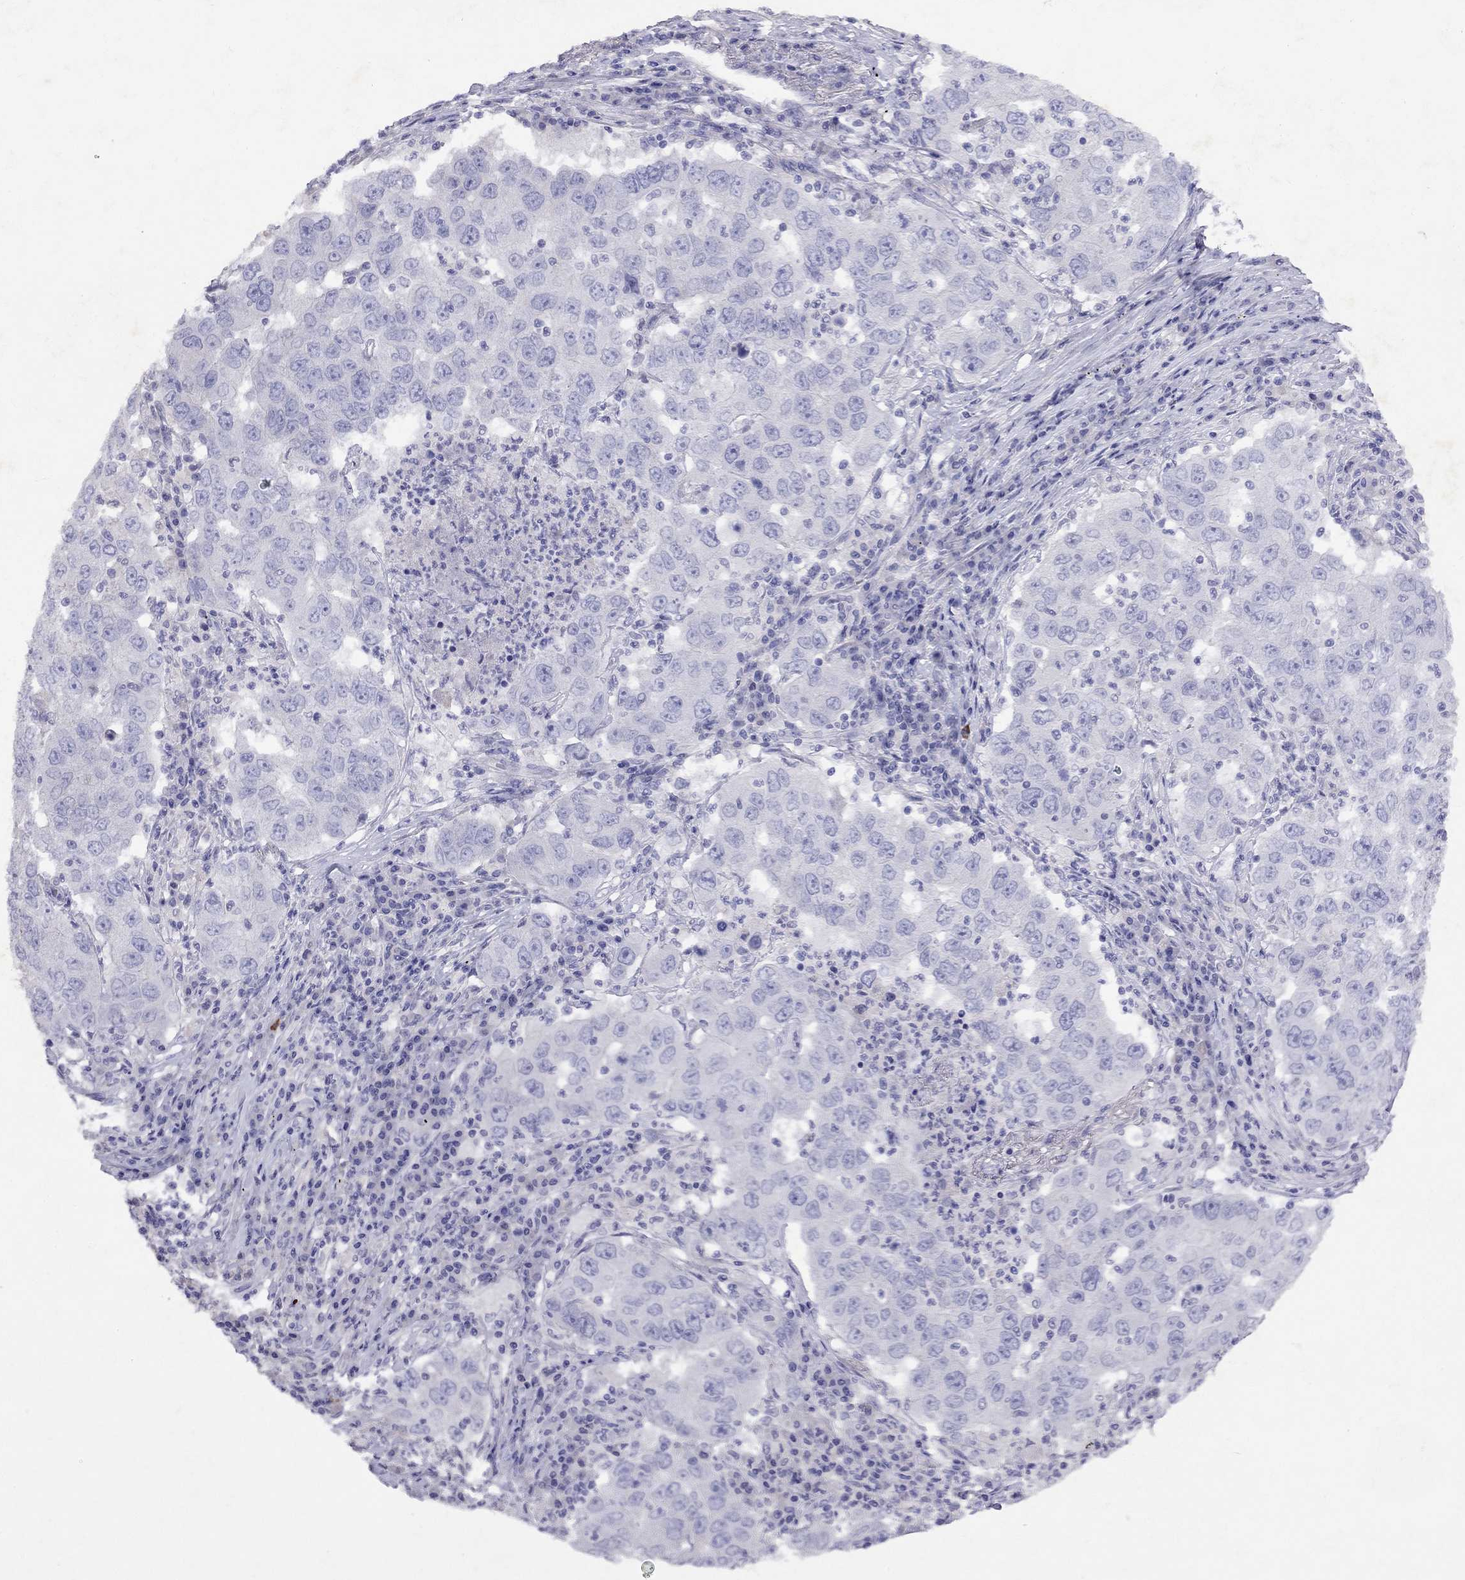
{"staining": {"intensity": "negative", "quantity": "none", "location": "none"}, "tissue": "lung cancer", "cell_type": "Tumor cells", "image_type": "cancer", "snomed": [{"axis": "morphology", "description": "Adenocarcinoma, NOS"}, {"axis": "topography", "description": "Lung"}], "caption": "IHC micrograph of neoplastic tissue: lung cancer (adenocarcinoma) stained with DAB (3,3'-diaminobenzidine) exhibits no significant protein staining in tumor cells.", "gene": "GNAT3", "patient": {"sex": "male", "age": 73}}